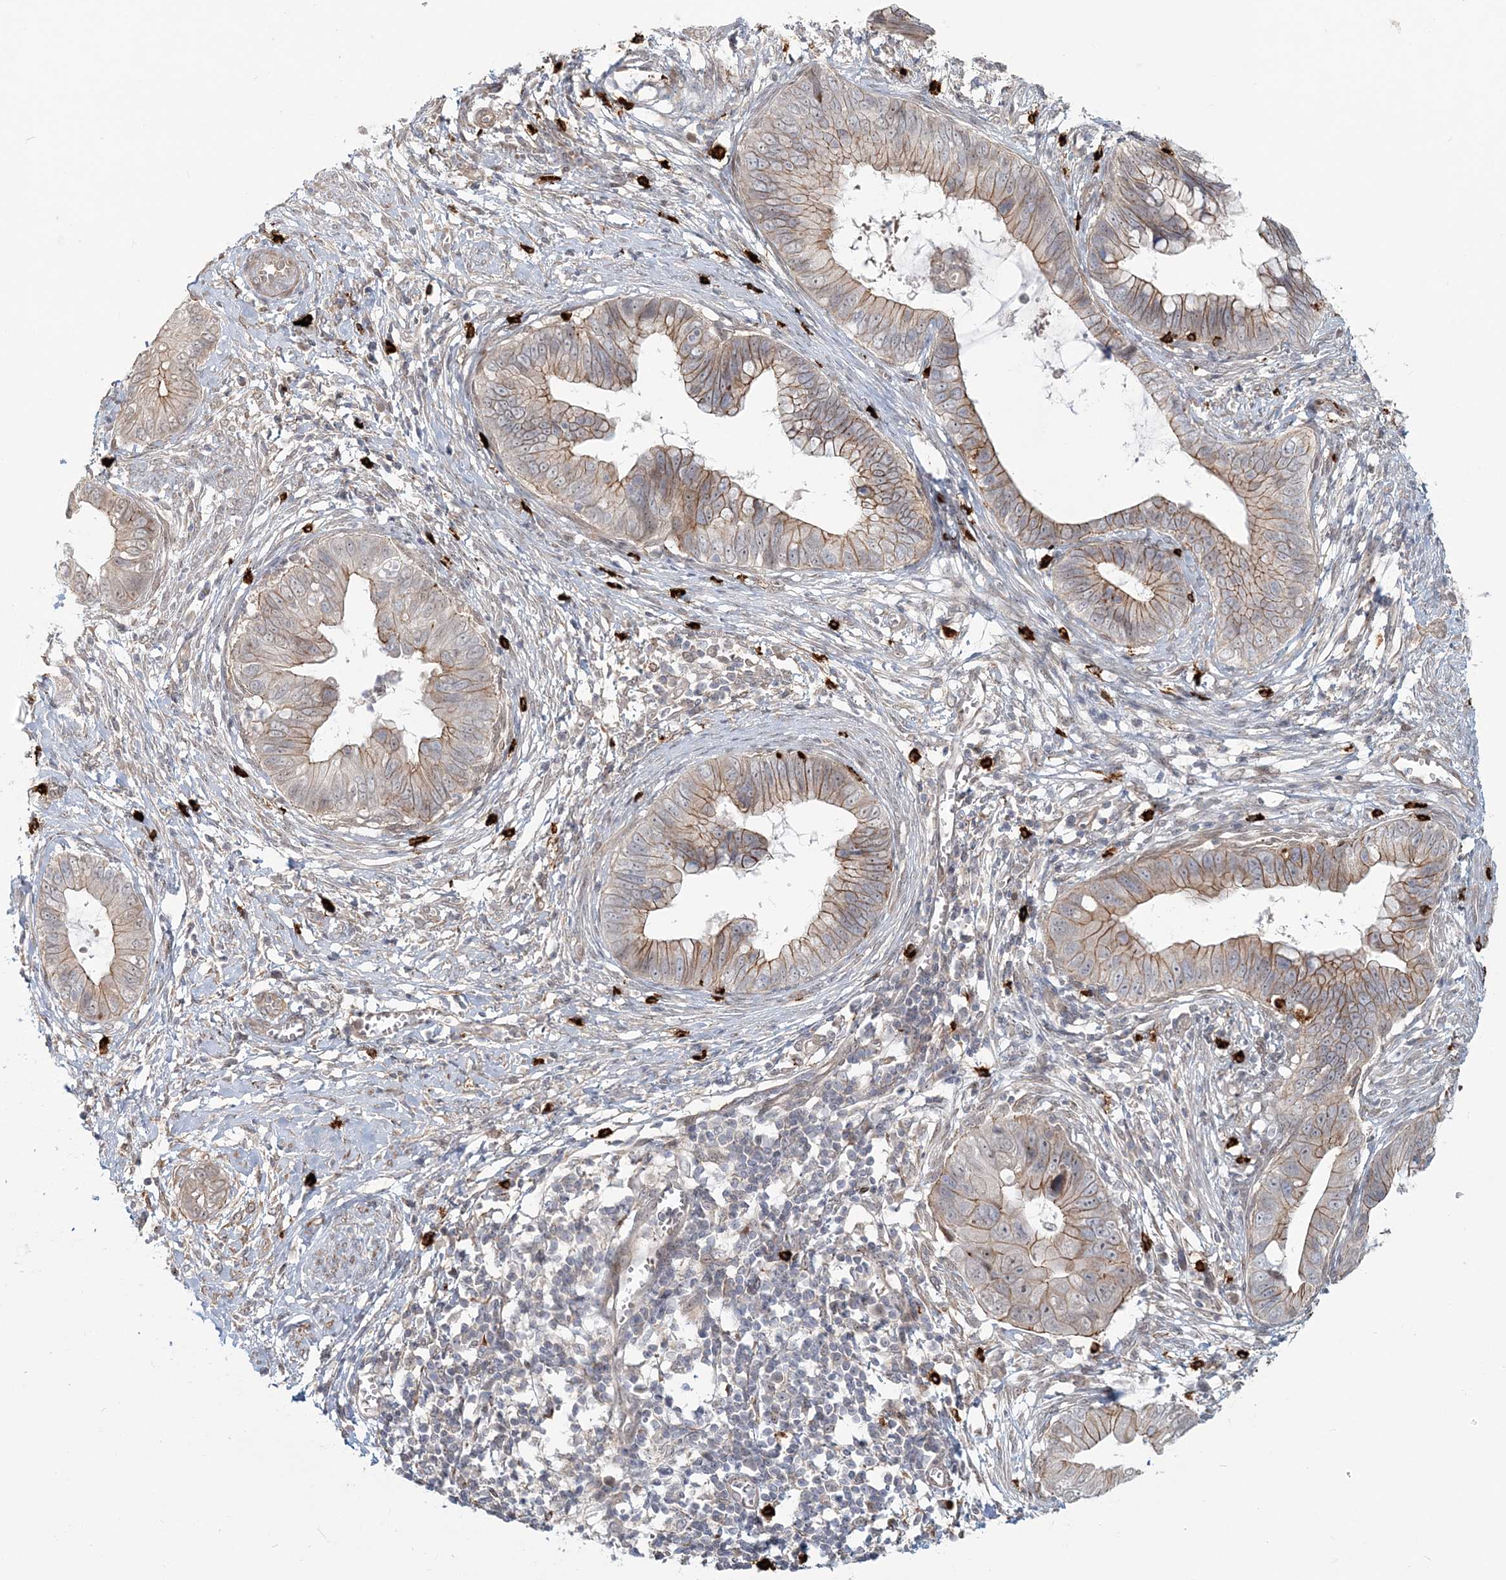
{"staining": {"intensity": "moderate", "quantity": "25%-75%", "location": "cytoplasmic/membranous"}, "tissue": "cervical cancer", "cell_type": "Tumor cells", "image_type": "cancer", "snomed": [{"axis": "morphology", "description": "Adenocarcinoma, NOS"}, {"axis": "topography", "description": "Cervix"}], "caption": "A brown stain shows moderate cytoplasmic/membranous staining of a protein in human adenocarcinoma (cervical) tumor cells. The staining is performed using DAB brown chromogen to label protein expression. The nuclei are counter-stained blue using hematoxylin.", "gene": "SH3PXD2A", "patient": {"sex": "female", "age": 44}}